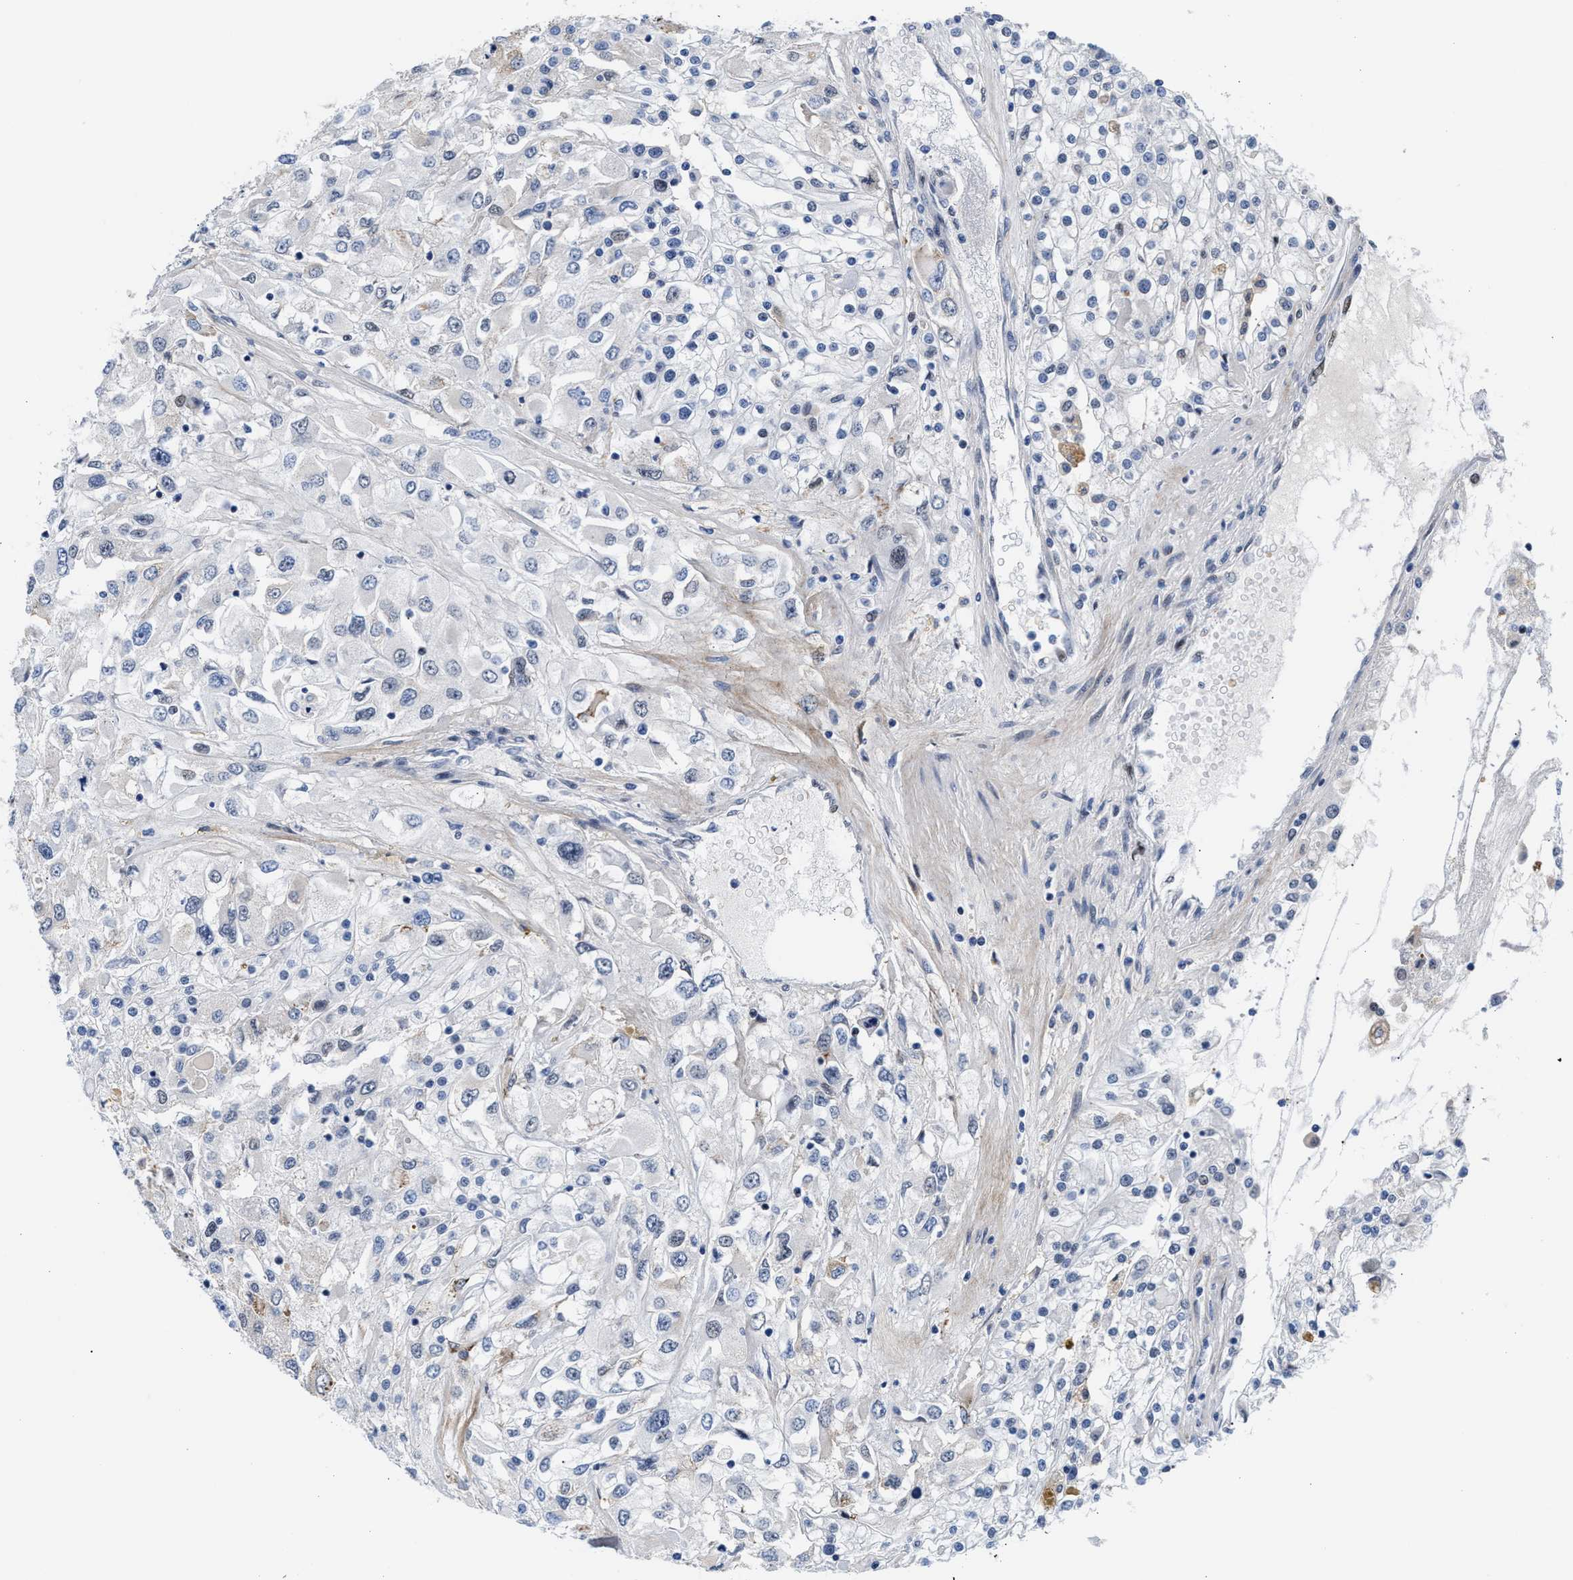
{"staining": {"intensity": "negative", "quantity": "none", "location": "none"}, "tissue": "renal cancer", "cell_type": "Tumor cells", "image_type": "cancer", "snomed": [{"axis": "morphology", "description": "Adenocarcinoma, NOS"}, {"axis": "topography", "description": "Kidney"}], "caption": "Immunohistochemistry (IHC) histopathology image of adenocarcinoma (renal) stained for a protein (brown), which reveals no expression in tumor cells.", "gene": "ACTL7B", "patient": {"sex": "female", "age": 52}}